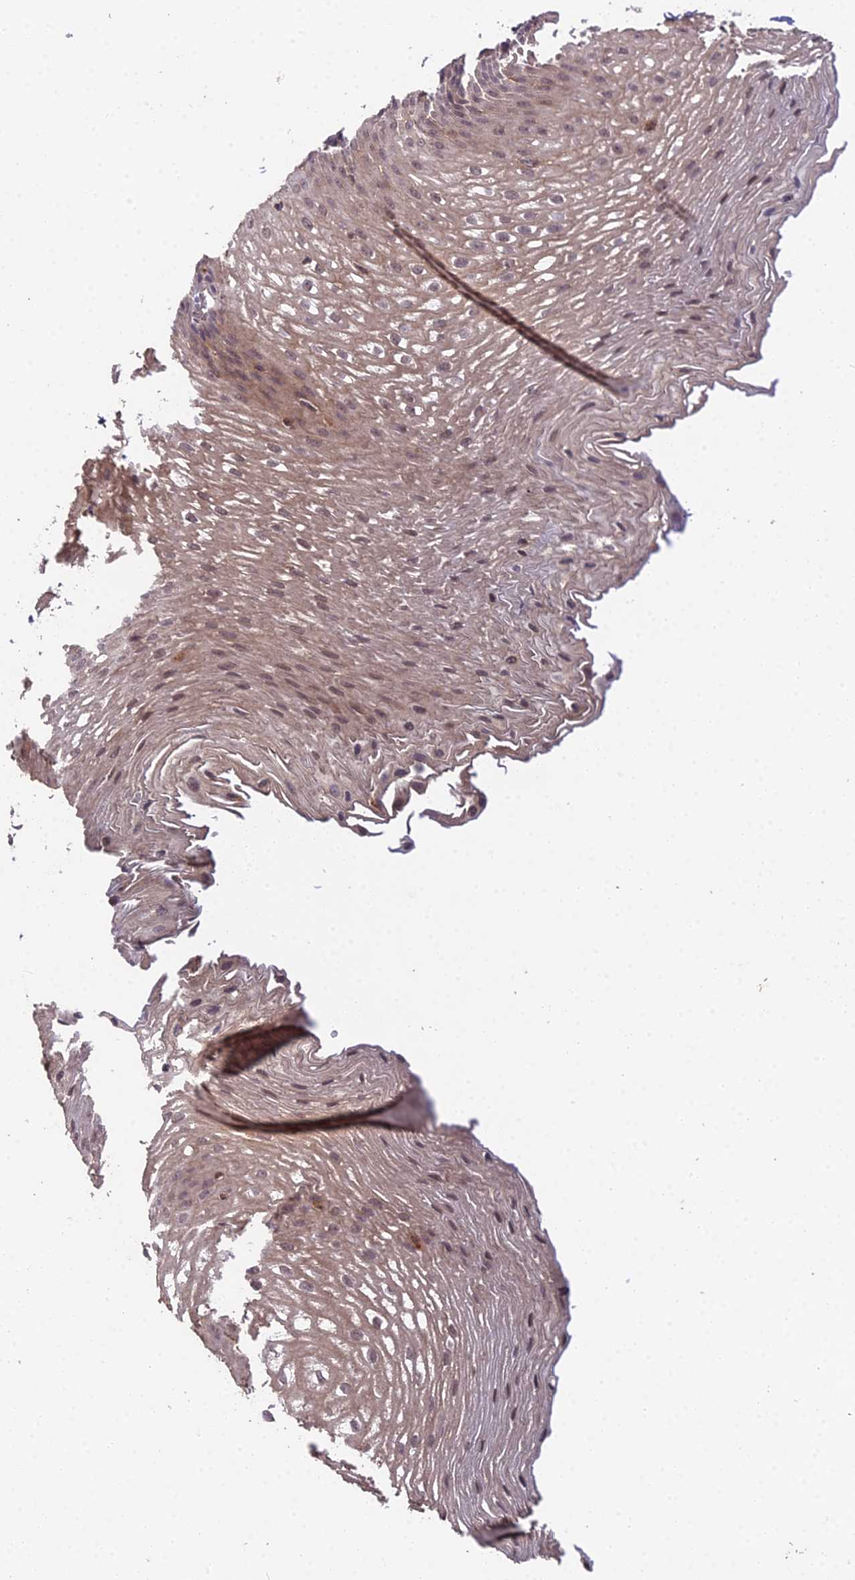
{"staining": {"intensity": "moderate", "quantity": ">75%", "location": "cytoplasmic/membranous,nuclear"}, "tissue": "esophagus", "cell_type": "Squamous epithelial cells", "image_type": "normal", "snomed": [{"axis": "morphology", "description": "Normal tissue, NOS"}, {"axis": "topography", "description": "Esophagus"}], "caption": "Esophagus was stained to show a protein in brown. There is medium levels of moderate cytoplasmic/membranous,nuclear expression in approximately >75% of squamous epithelial cells. (brown staining indicates protein expression, while blue staining denotes nuclei).", "gene": "TPRX1", "patient": {"sex": "male", "age": 48}}